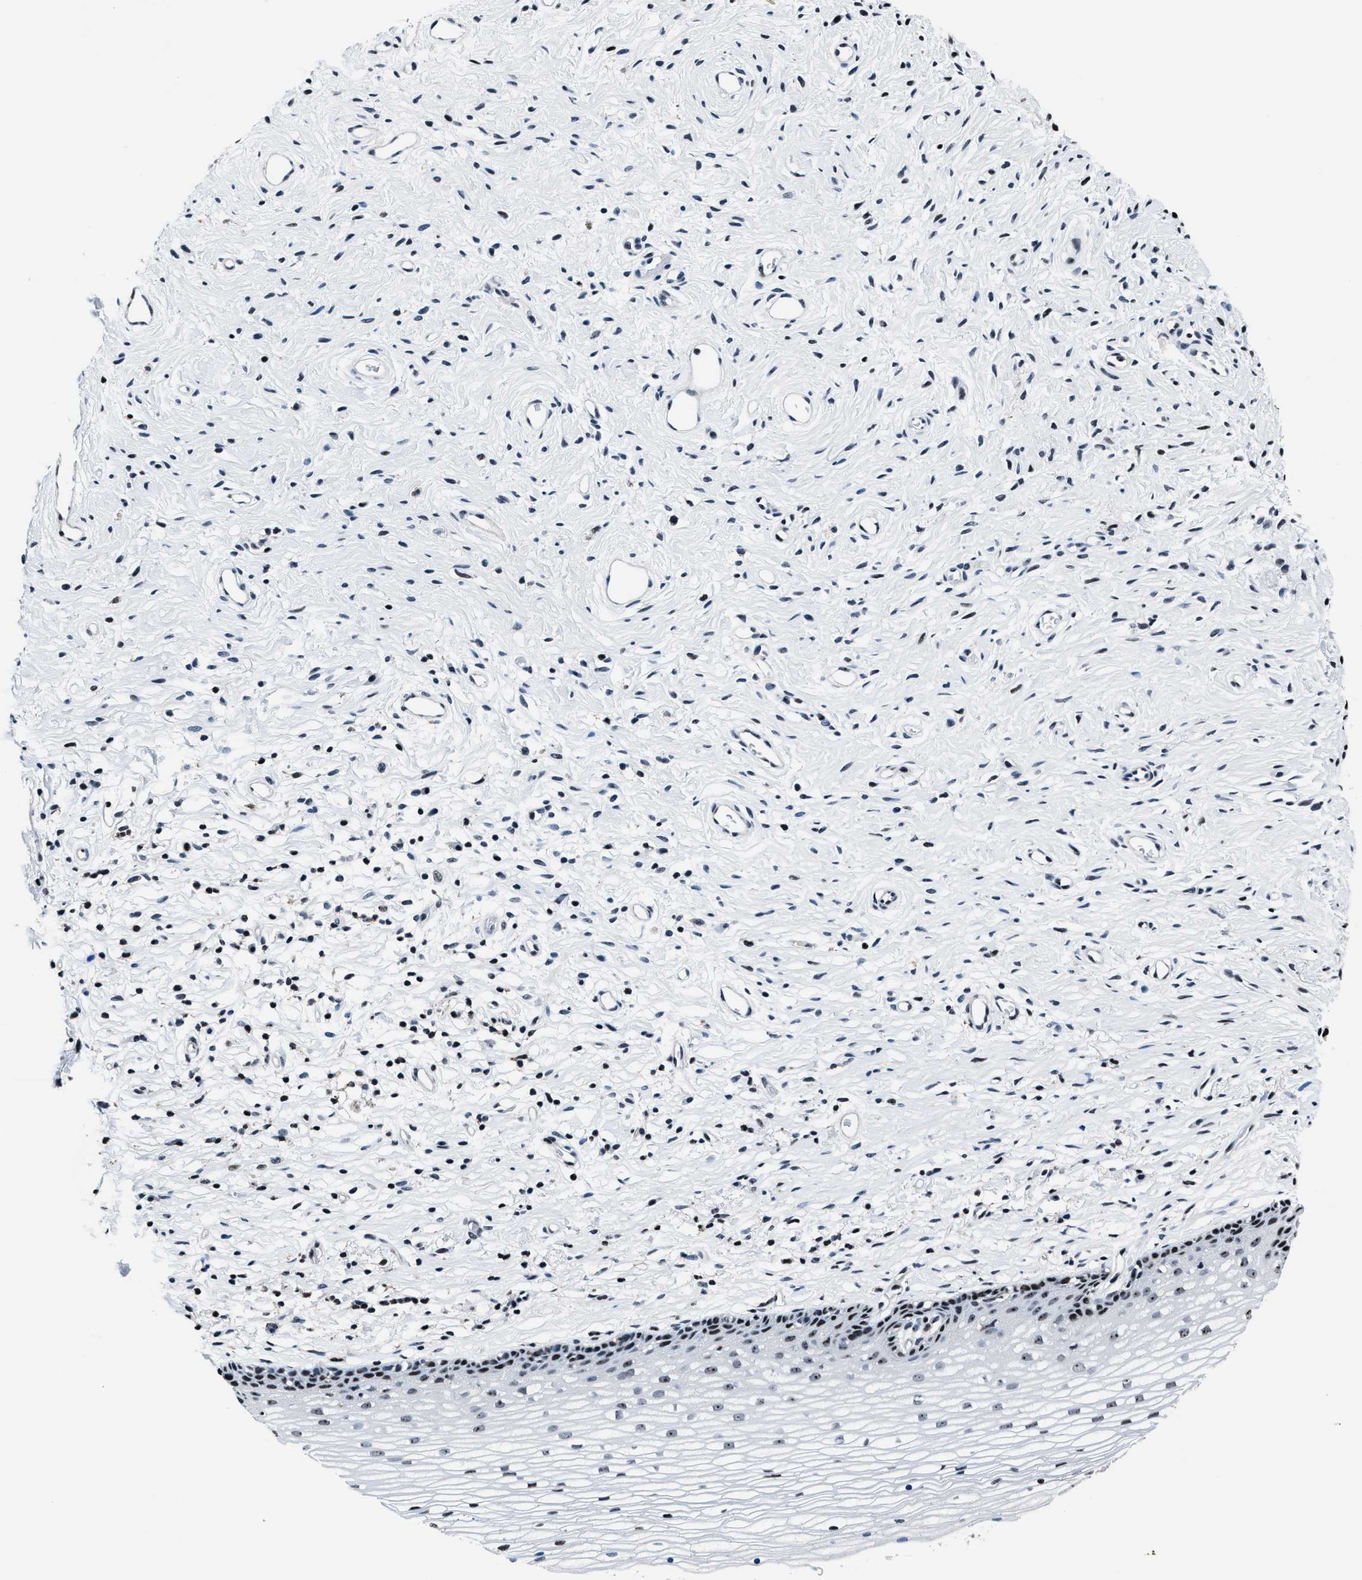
{"staining": {"intensity": "moderate", "quantity": "25%-75%", "location": "nuclear"}, "tissue": "cervix", "cell_type": "Glandular cells", "image_type": "normal", "snomed": [{"axis": "morphology", "description": "Normal tissue, NOS"}, {"axis": "topography", "description": "Cervix"}], "caption": "This micrograph reveals unremarkable cervix stained with immunohistochemistry (IHC) to label a protein in brown. The nuclear of glandular cells show moderate positivity for the protein. Nuclei are counter-stained blue.", "gene": "PPIE", "patient": {"sex": "female", "age": 77}}